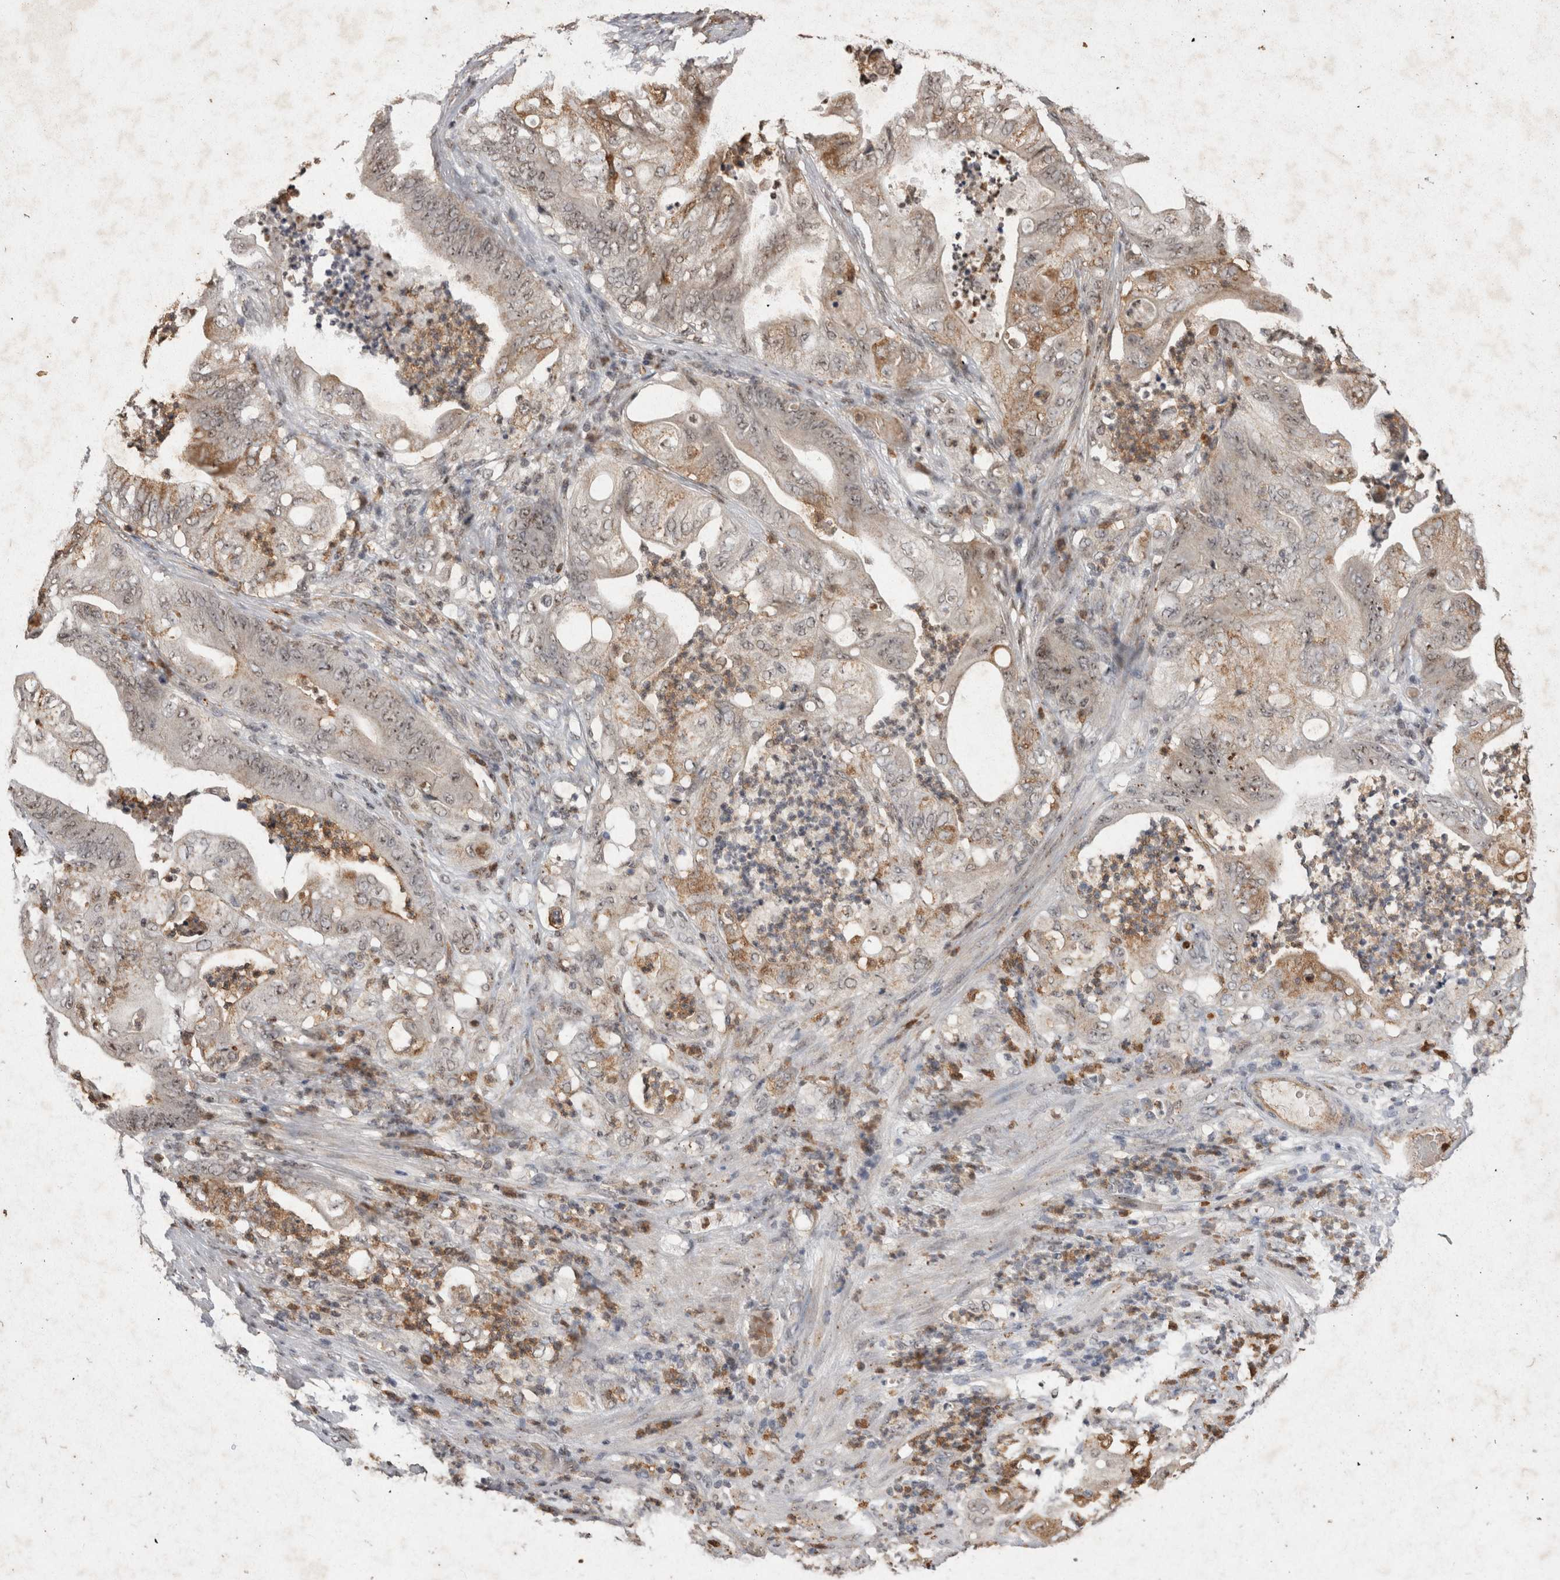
{"staining": {"intensity": "weak", "quantity": ">75%", "location": "cytoplasmic/membranous,nuclear"}, "tissue": "stomach cancer", "cell_type": "Tumor cells", "image_type": "cancer", "snomed": [{"axis": "morphology", "description": "Adenocarcinoma, NOS"}, {"axis": "topography", "description": "Stomach"}], "caption": "An immunohistochemistry micrograph of tumor tissue is shown. Protein staining in brown shows weak cytoplasmic/membranous and nuclear positivity in adenocarcinoma (stomach) within tumor cells. (DAB = brown stain, brightfield microscopy at high magnification).", "gene": "STK11", "patient": {"sex": "female", "age": 73}}